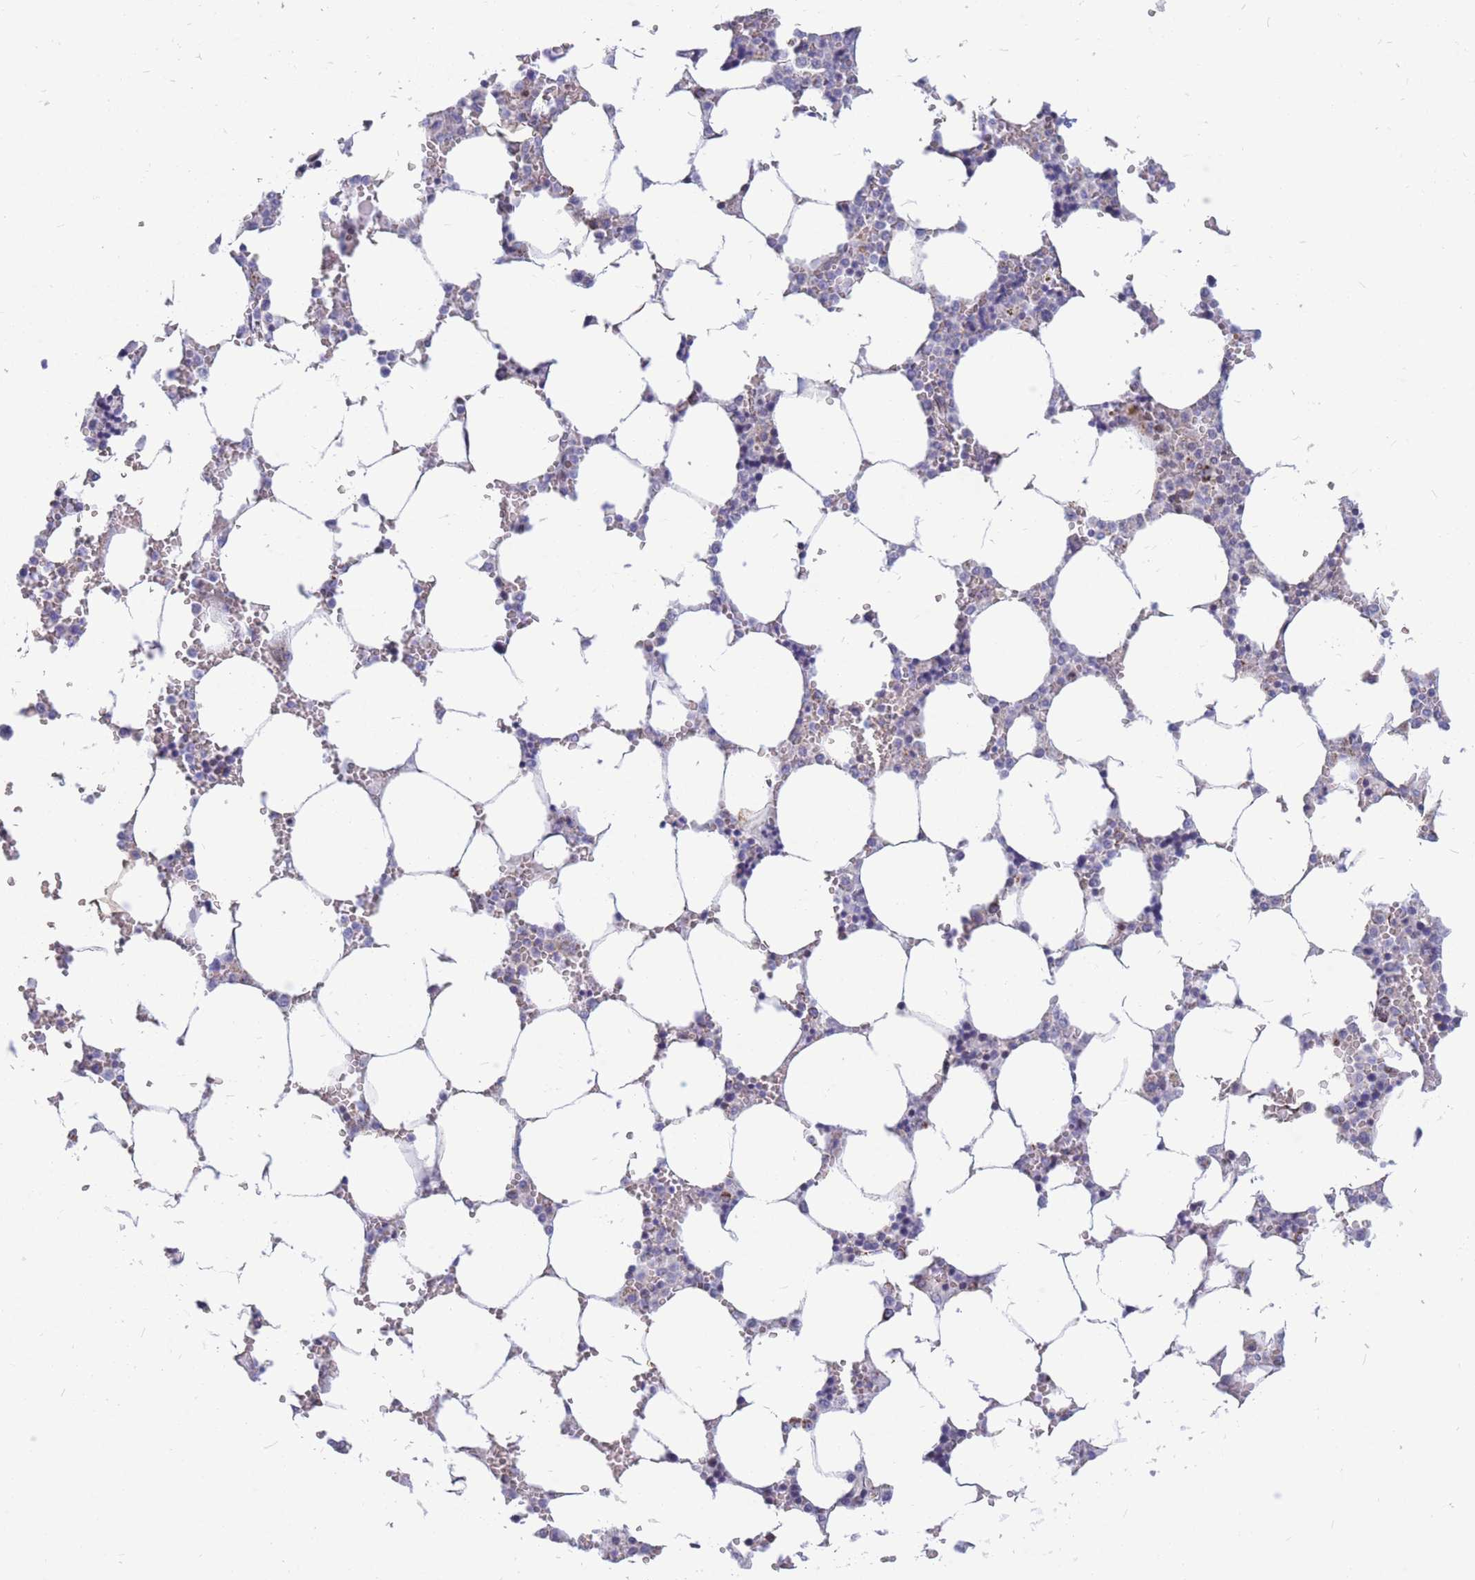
{"staining": {"intensity": "negative", "quantity": "none", "location": "none"}, "tissue": "bone marrow", "cell_type": "Hematopoietic cells", "image_type": "normal", "snomed": [{"axis": "morphology", "description": "Normal tissue, NOS"}, {"axis": "topography", "description": "Bone marrow"}], "caption": "DAB (3,3'-diaminobenzidine) immunohistochemical staining of normal human bone marrow demonstrates no significant expression in hematopoietic cells.", "gene": "HSPE1", "patient": {"sex": "male", "age": 64}}